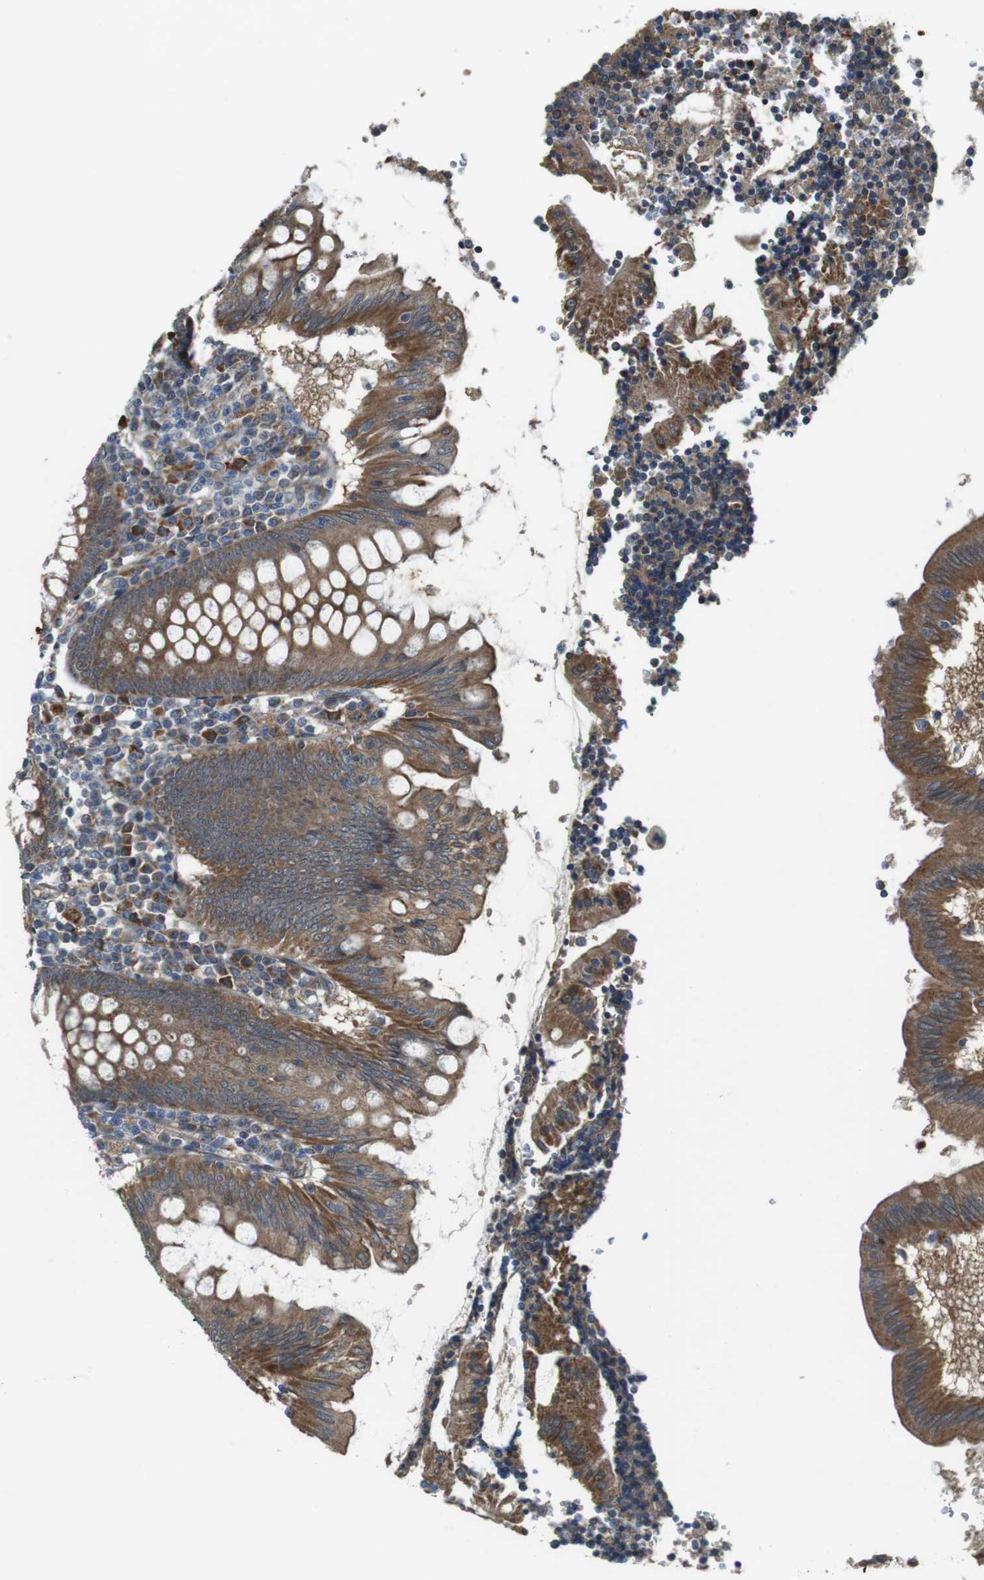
{"staining": {"intensity": "moderate", "quantity": ">75%", "location": "cytoplasmic/membranous"}, "tissue": "appendix", "cell_type": "Glandular cells", "image_type": "normal", "snomed": [{"axis": "morphology", "description": "Normal tissue, NOS"}, {"axis": "morphology", "description": "Inflammation, NOS"}, {"axis": "topography", "description": "Appendix"}], "caption": "Immunohistochemical staining of benign appendix reveals >75% levels of moderate cytoplasmic/membranous protein staining in about >75% of glandular cells.", "gene": "IFFO2", "patient": {"sex": "male", "age": 46}}